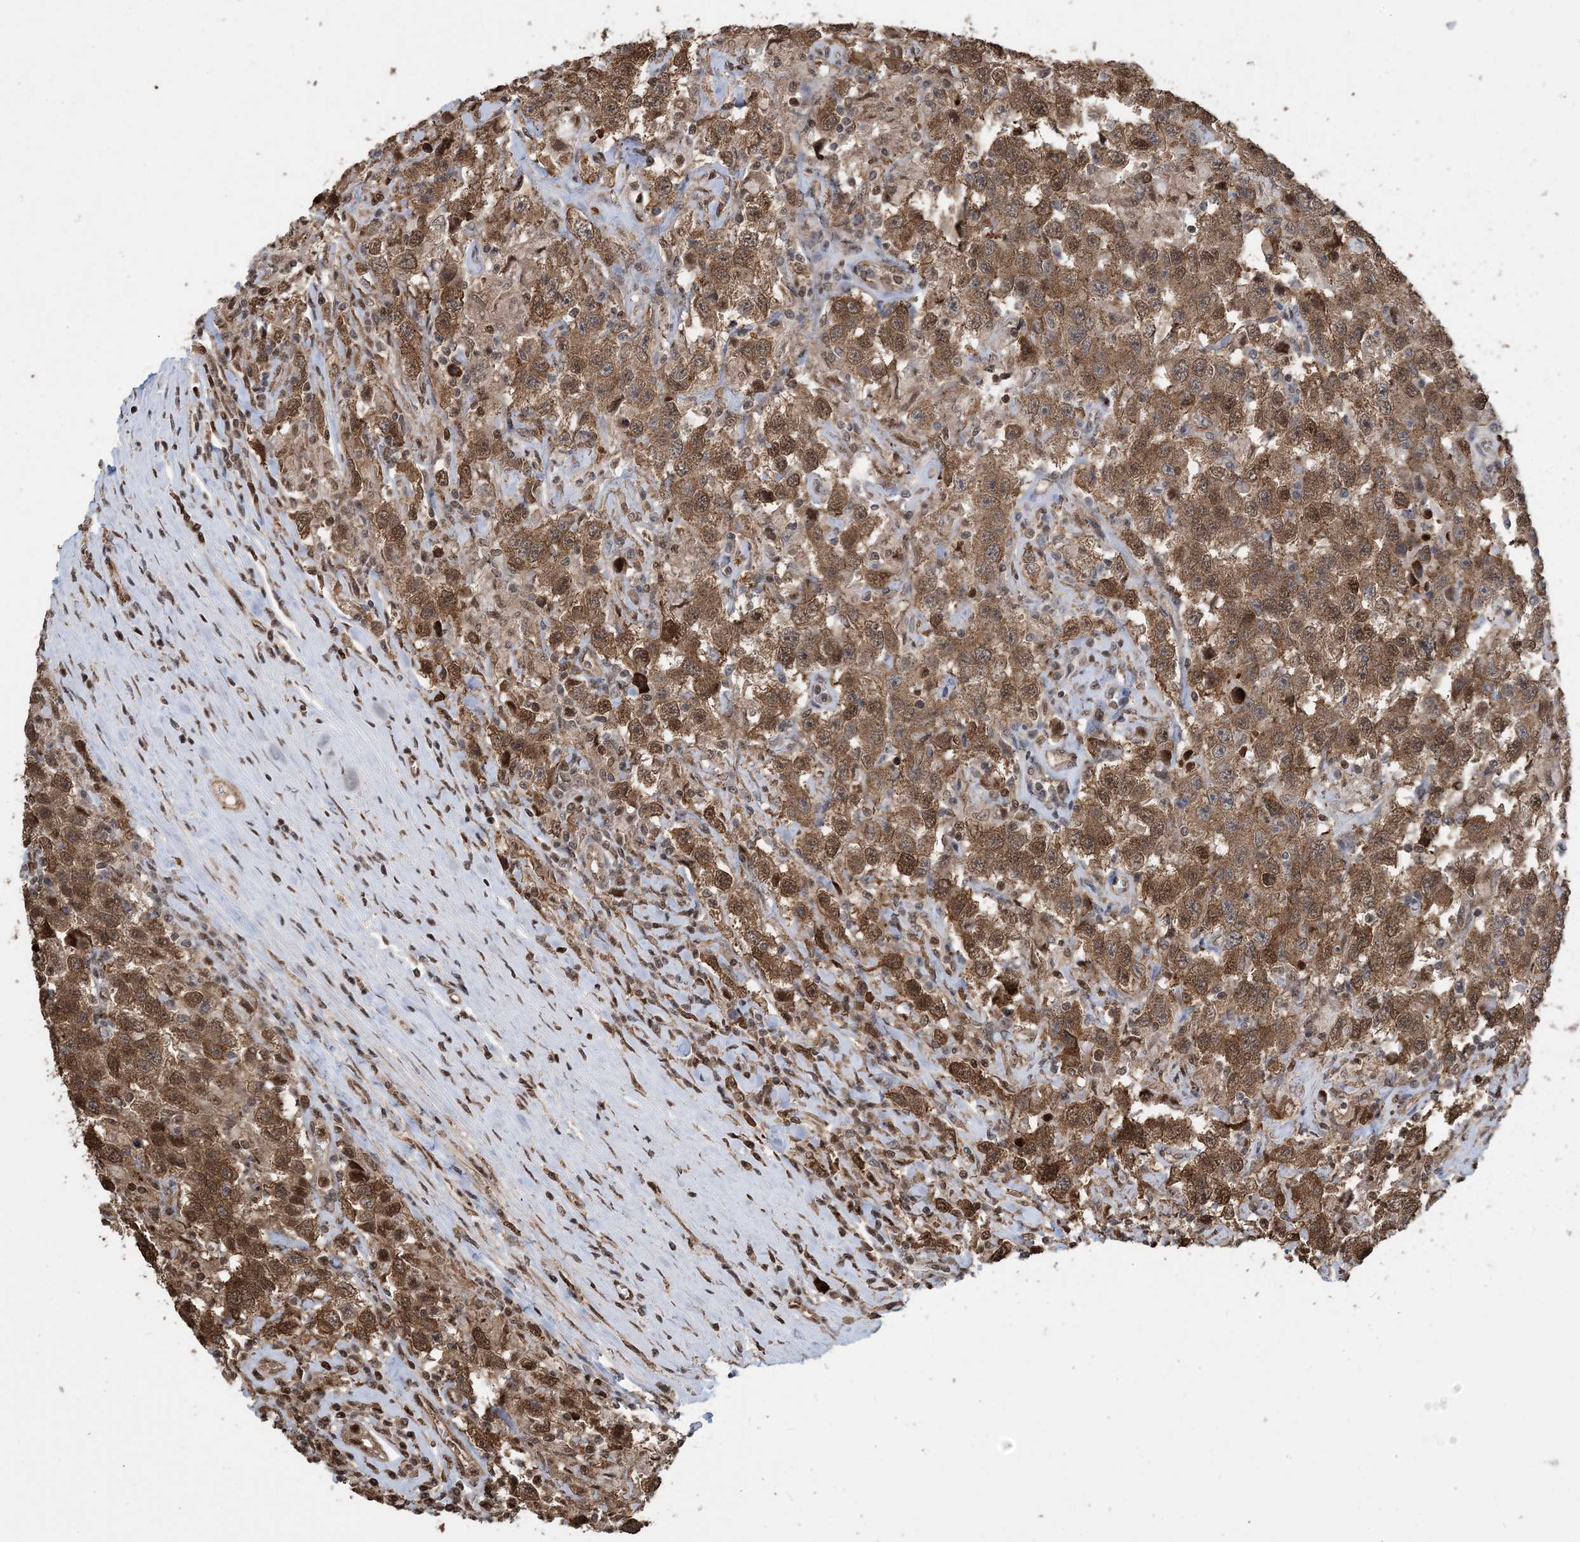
{"staining": {"intensity": "moderate", "quantity": ">75%", "location": "cytoplasmic/membranous,nuclear"}, "tissue": "testis cancer", "cell_type": "Tumor cells", "image_type": "cancer", "snomed": [{"axis": "morphology", "description": "Seminoma, NOS"}, {"axis": "topography", "description": "Testis"}], "caption": "A high-resolution photomicrograph shows immunohistochemistry (IHC) staining of seminoma (testis), which exhibits moderate cytoplasmic/membranous and nuclear positivity in about >75% of tumor cells. (Brightfield microscopy of DAB IHC at high magnification).", "gene": "HSPA1A", "patient": {"sex": "male", "age": 41}}